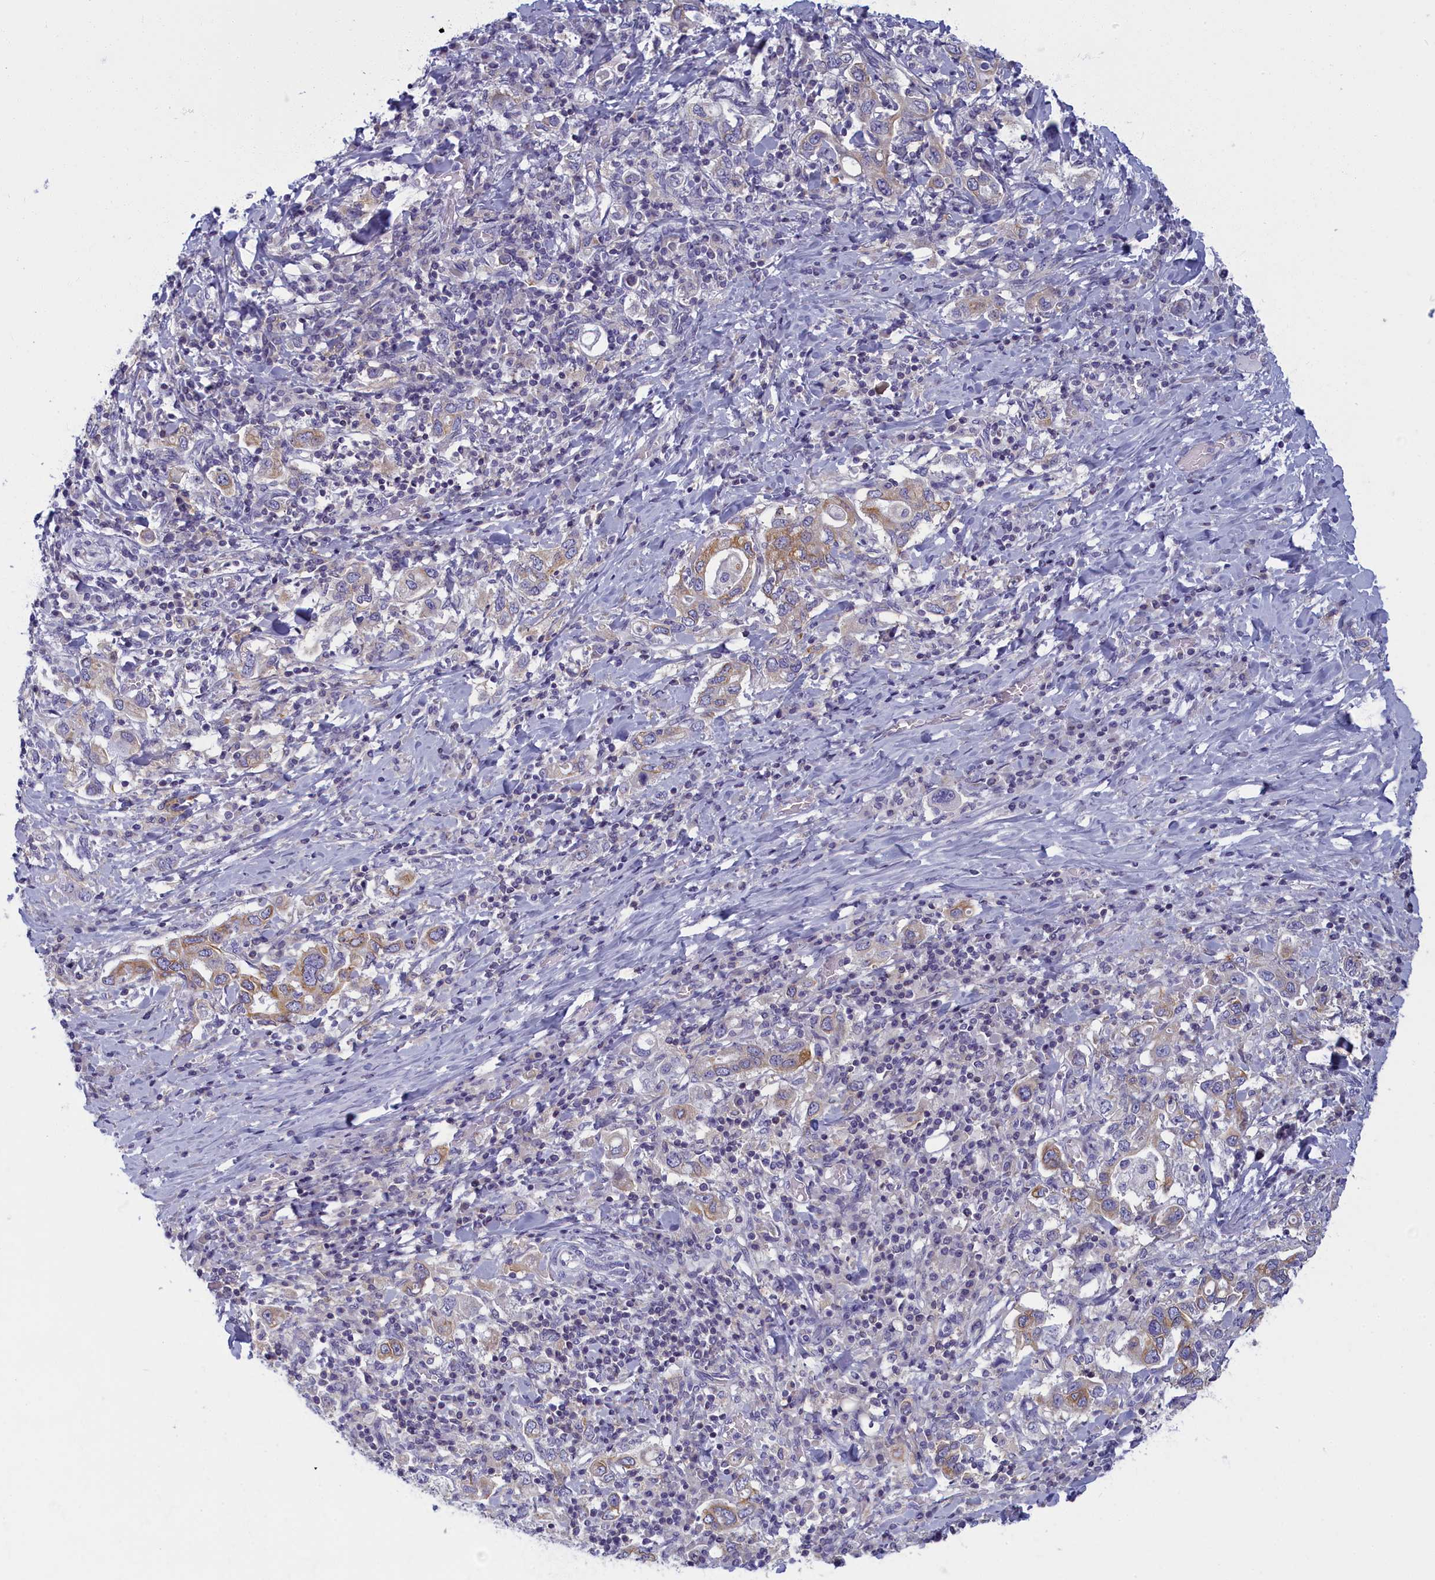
{"staining": {"intensity": "moderate", "quantity": "<25%", "location": "cytoplasmic/membranous"}, "tissue": "stomach cancer", "cell_type": "Tumor cells", "image_type": "cancer", "snomed": [{"axis": "morphology", "description": "Adenocarcinoma, NOS"}, {"axis": "topography", "description": "Stomach, upper"}, {"axis": "topography", "description": "Stomach"}], "caption": "Immunohistochemical staining of stomach cancer reveals low levels of moderate cytoplasmic/membranous expression in approximately <25% of tumor cells.", "gene": "NOL10", "patient": {"sex": "male", "age": 62}}